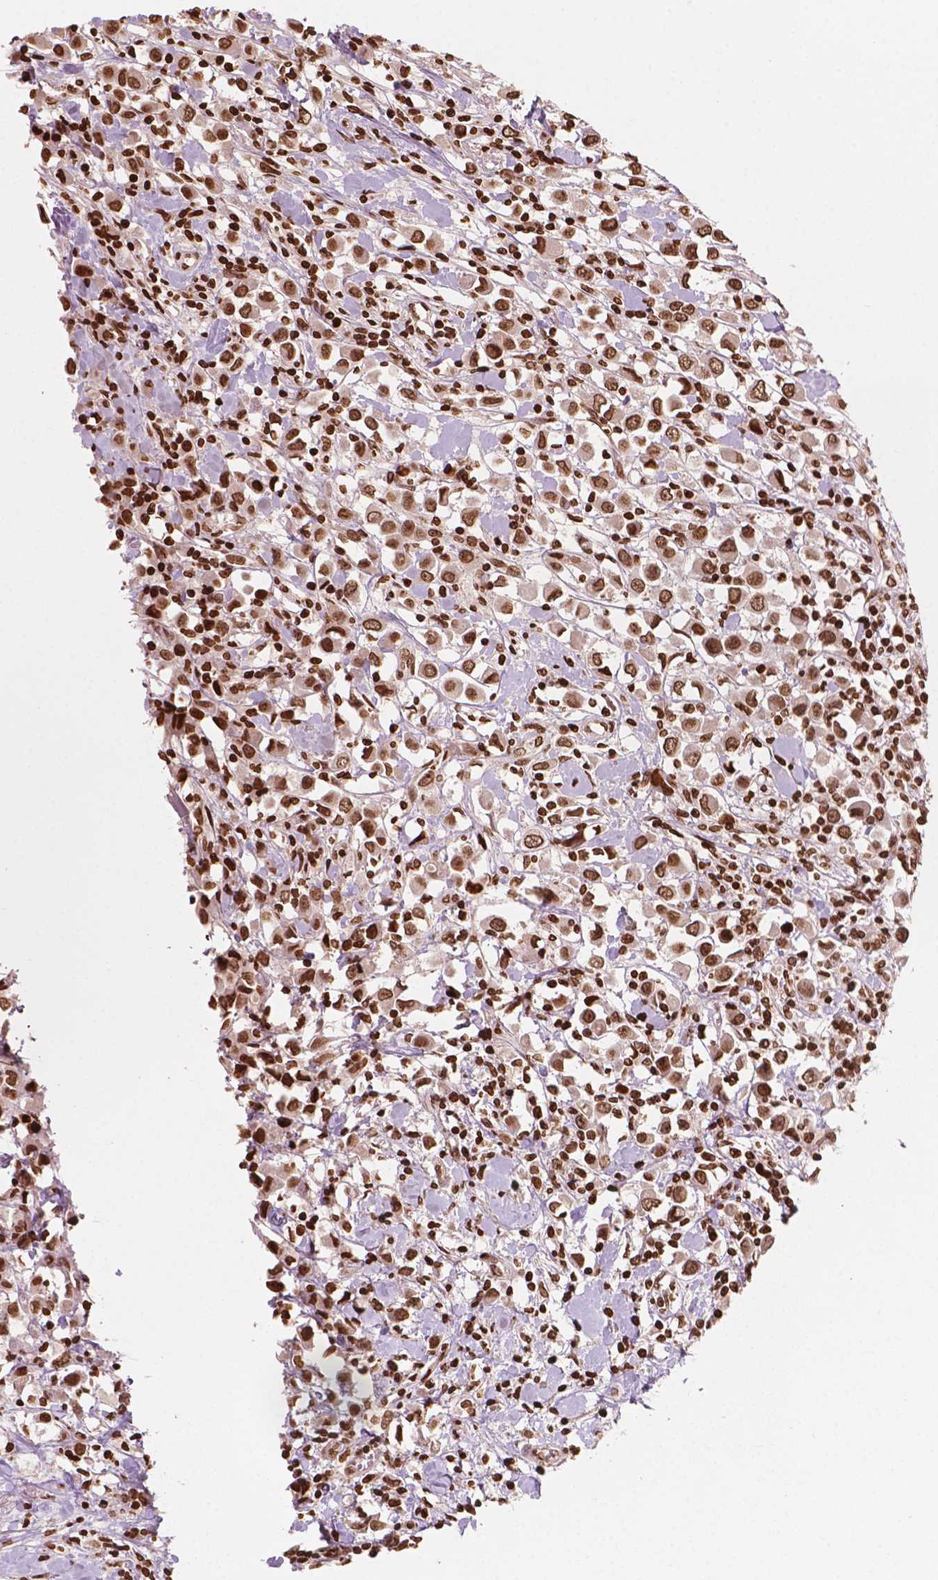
{"staining": {"intensity": "strong", "quantity": ">75%", "location": "nuclear"}, "tissue": "breast cancer", "cell_type": "Tumor cells", "image_type": "cancer", "snomed": [{"axis": "morphology", "description": "Duct carcinoma"}, {"axis": "topography", "description": "Breast"}], "caption": "A brown stain labels strong nuclear expression of a protein in human breast cancer (intraductal carcinoma) tumor cells.", "gene": "H3C7", "patient": {"sex": "female", "age": 61}}